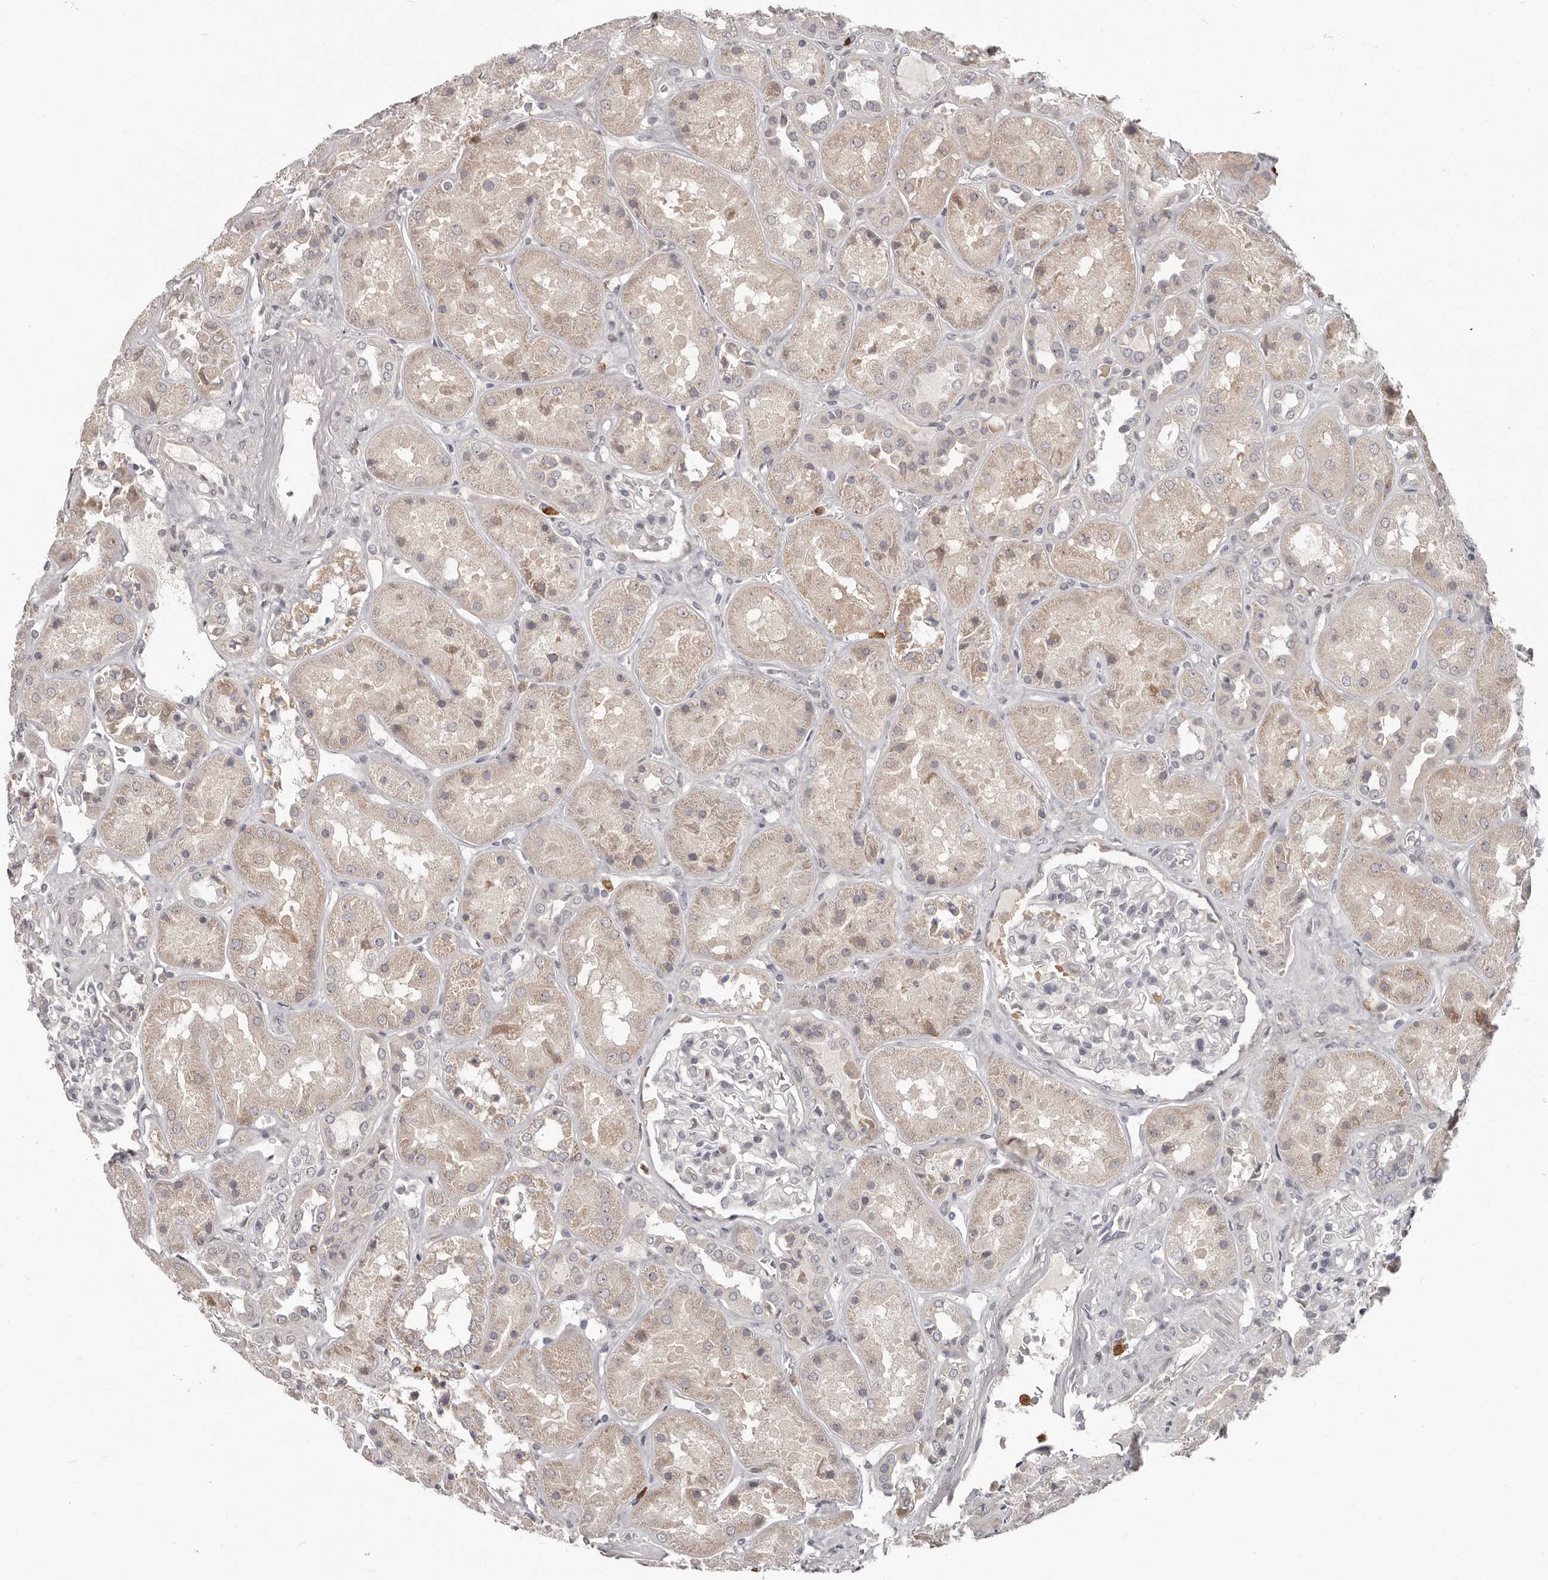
{"staining": {"intensity": "negative", "quantity": "none", "location": "none"}, "tissue": "kidney", "cell_type": "Cells in glomeruli", "image_type": "normal", "snomed": [{"axis": "morphology", "description": "Normal tissue, NOS"}, {"axis": "topography", "description": "Kidney"}], "caption": "Image shows no significant protein positivity in cells in glomeruli of unremarkable kidney. The staining is performed using DAB (3,3'-diaminobenzidine) brown chromogen with nuclei counter-stained in using hematoxylin.", "gene": "GPR157", "patient": {"sex": "male", "age": 70}}